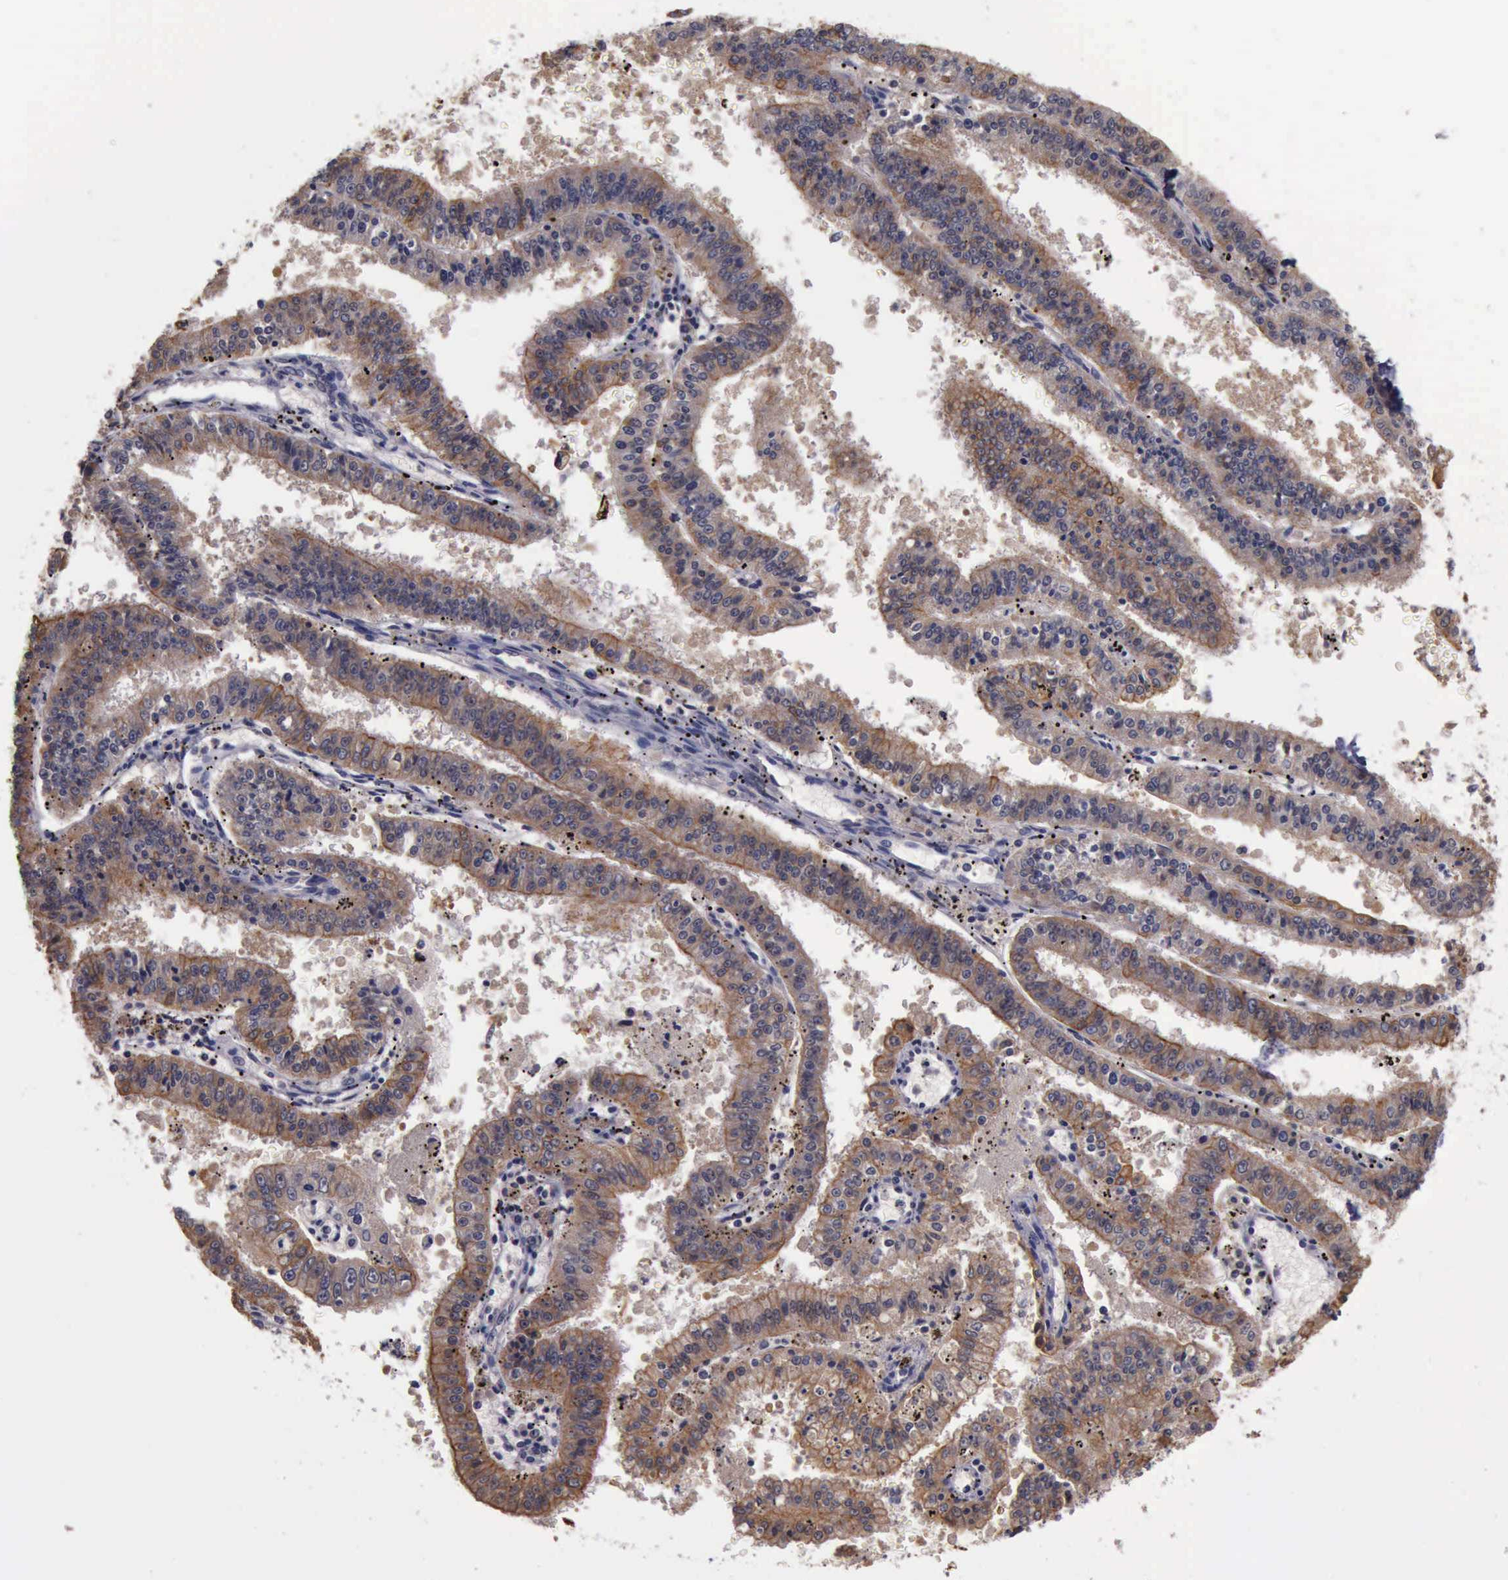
{"staining": {"intensity": "weak", "quantity": ">75%", "location": "cytoplasmic/membranous"}, "tissue": "endometrial cancer", "cell_type": "Tumor cells", "image_type": "cancer", "snomed": [{"axis": "morphology", "description": "Adenocarcinoma, NOS"}, {"axis": "topography", "description": "Endometrium"}], "caption": "Immunohistochemistry (IHC) micrograph of human endometrial cancer stained for a protein (brown), which exhibits low levels of weak cytoplasmic/membranous staining in about >75% of tumor cells.", "gene": "RAB39B", "patient": {"sex": "female", "age": 66}}